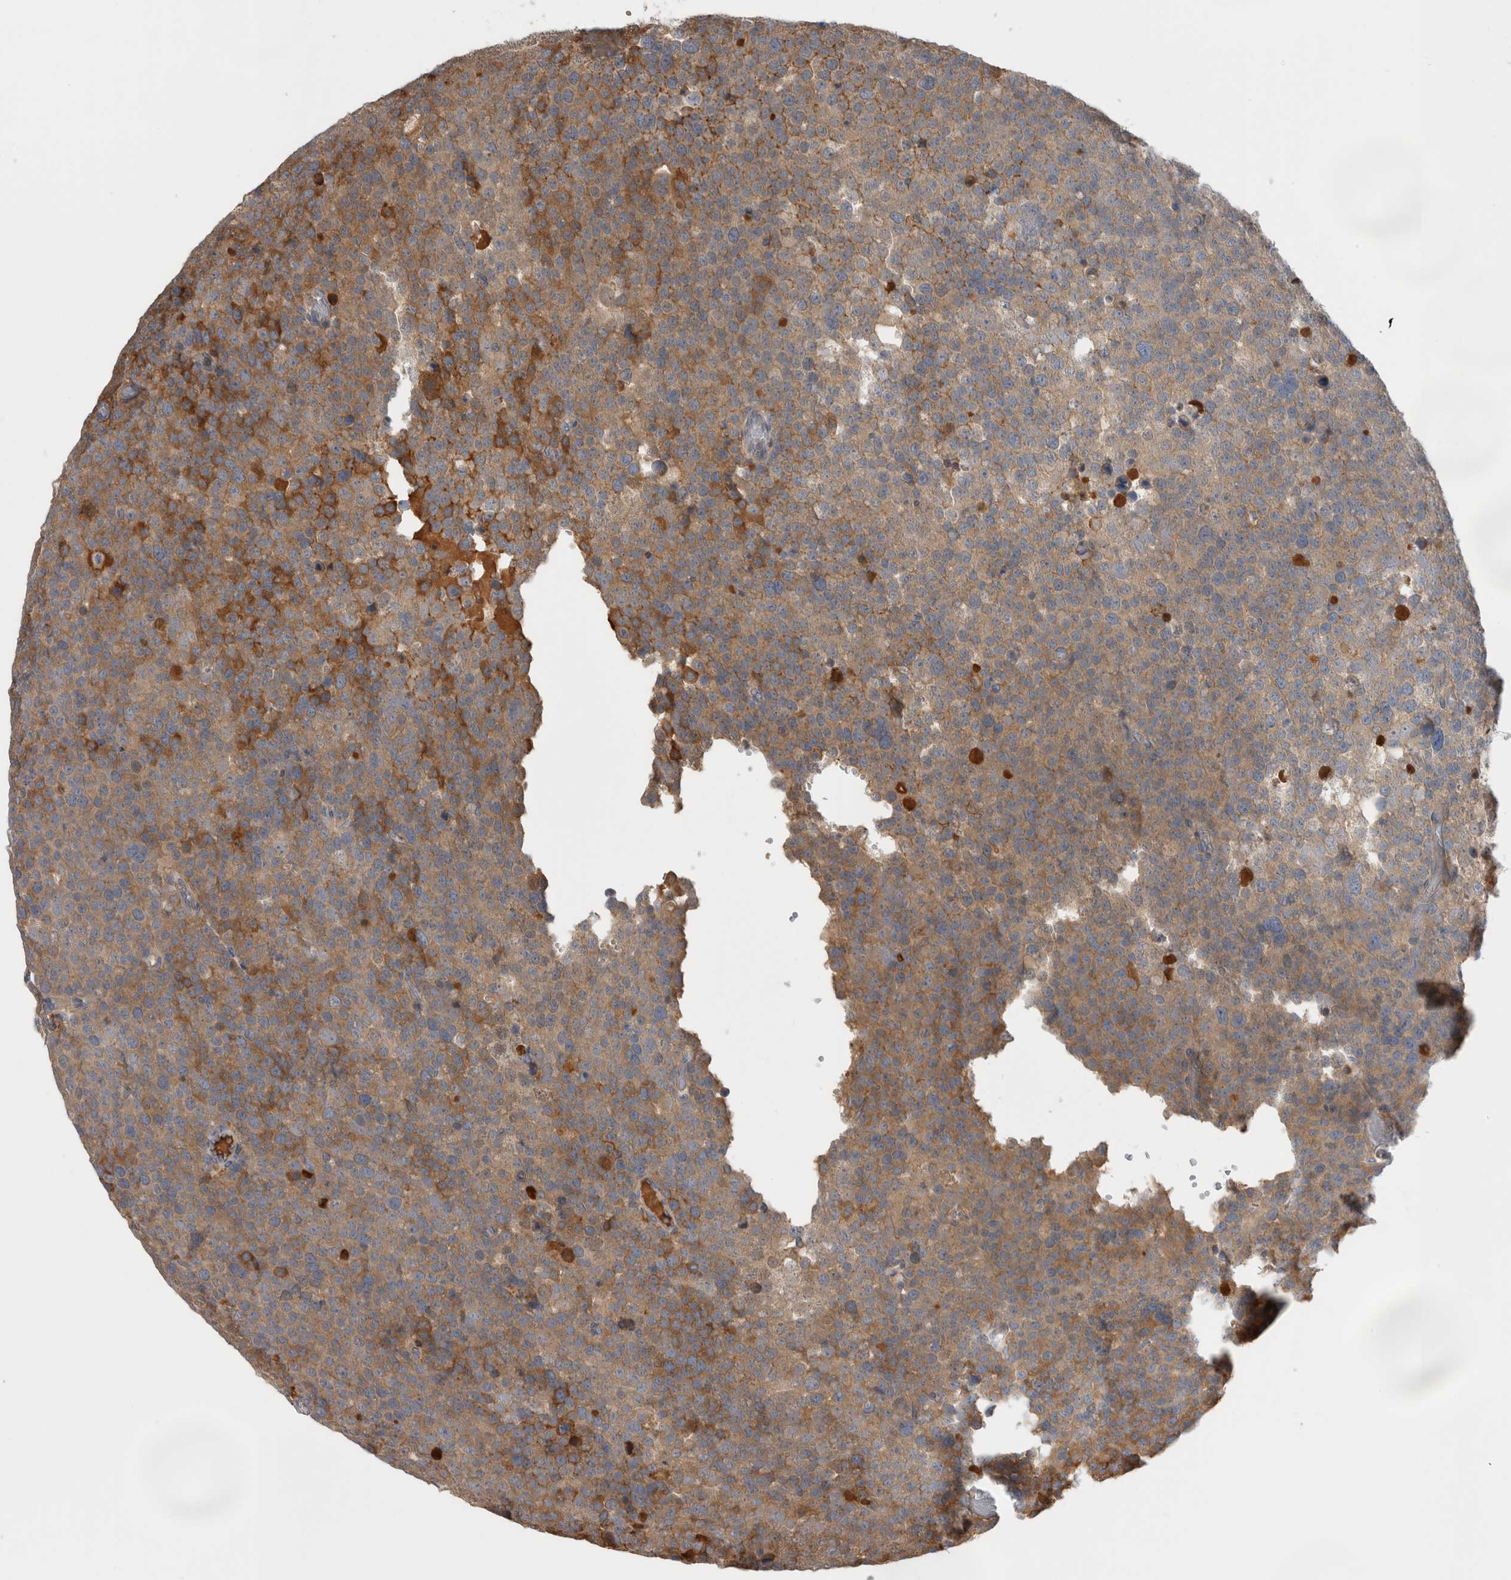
{"staining": {"intensity": "moderate", "quantity": ">75%", "location": "cytoplasmic/membranous"}, "tissue": "testis cancer", "cell_type": "Tumor cells", "image_type": "cancer", "snomed": [{"axis": "morphology", "description": "Seminoma, NOS"}, {"axis": "topography", "description": "Testis"}], "caption": "Seminoma (testis) stained with a protein marker demonstrates moderate staining in tumor cells.", "gene": "TBCE", "patient": {"sex": "male", "age": 71}}